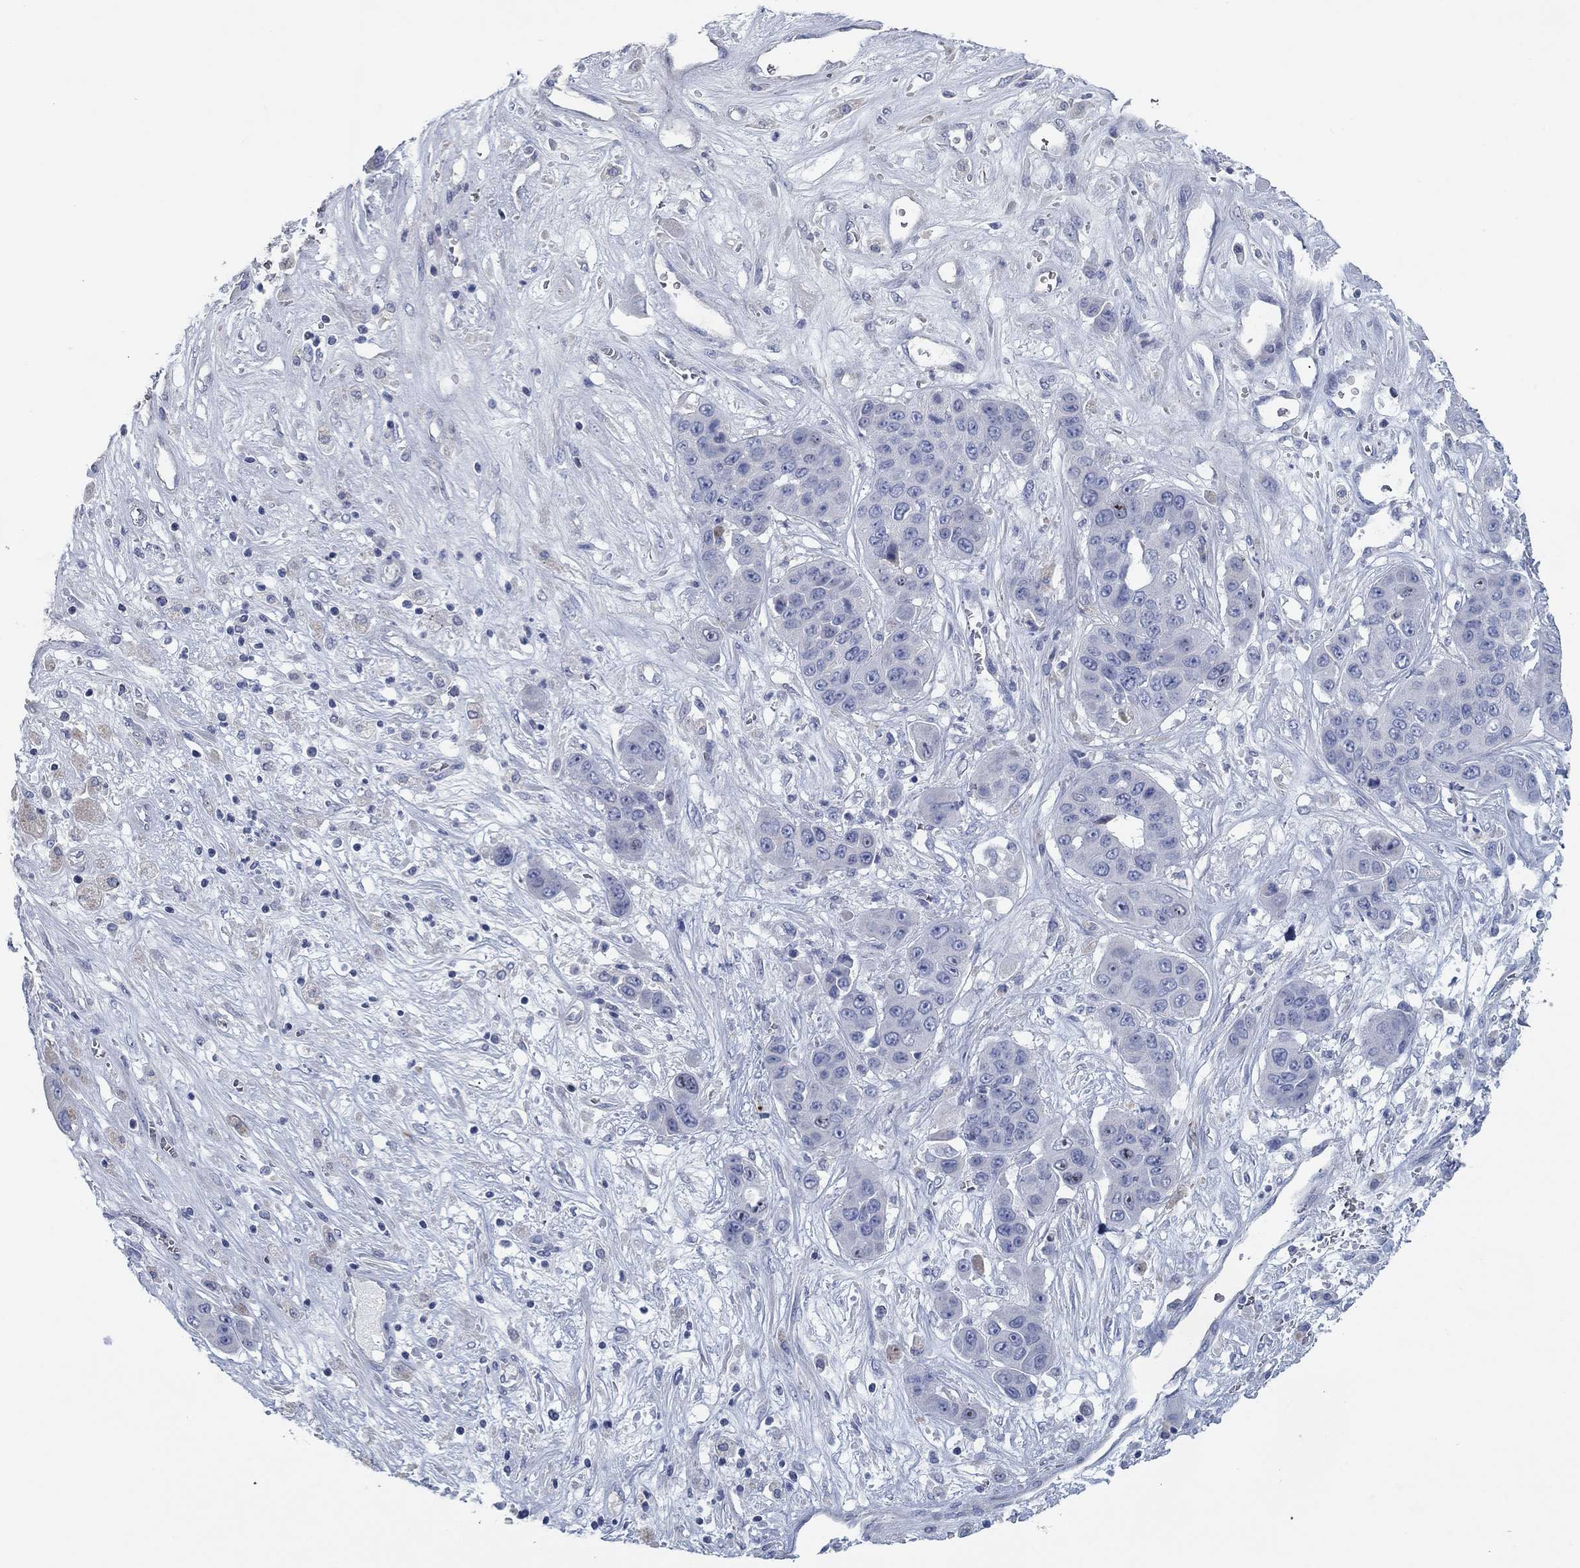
{"staining": {"intensity": "negative", "quantity": "none", "location": "none"}, "tissue": "liver cancer", "cell_type": "Tumor cells", "image_type": "cancer", "snomed": [{"axis": "morphology", "description": "Cholangiocarcinoma"}, {"axis": "topography", "description": "Liver"}], "caption": "Tumor cells show no significant staining in liver cancer (cholangiocarcinoma). The staining was performed using DAB to visualize the protein expression in brown, while the nuclei were stained in blue with hematoxylin (Magnification: 20x).", "gene": "APOC3", "patient": {"sex": "female", "age": 52}}